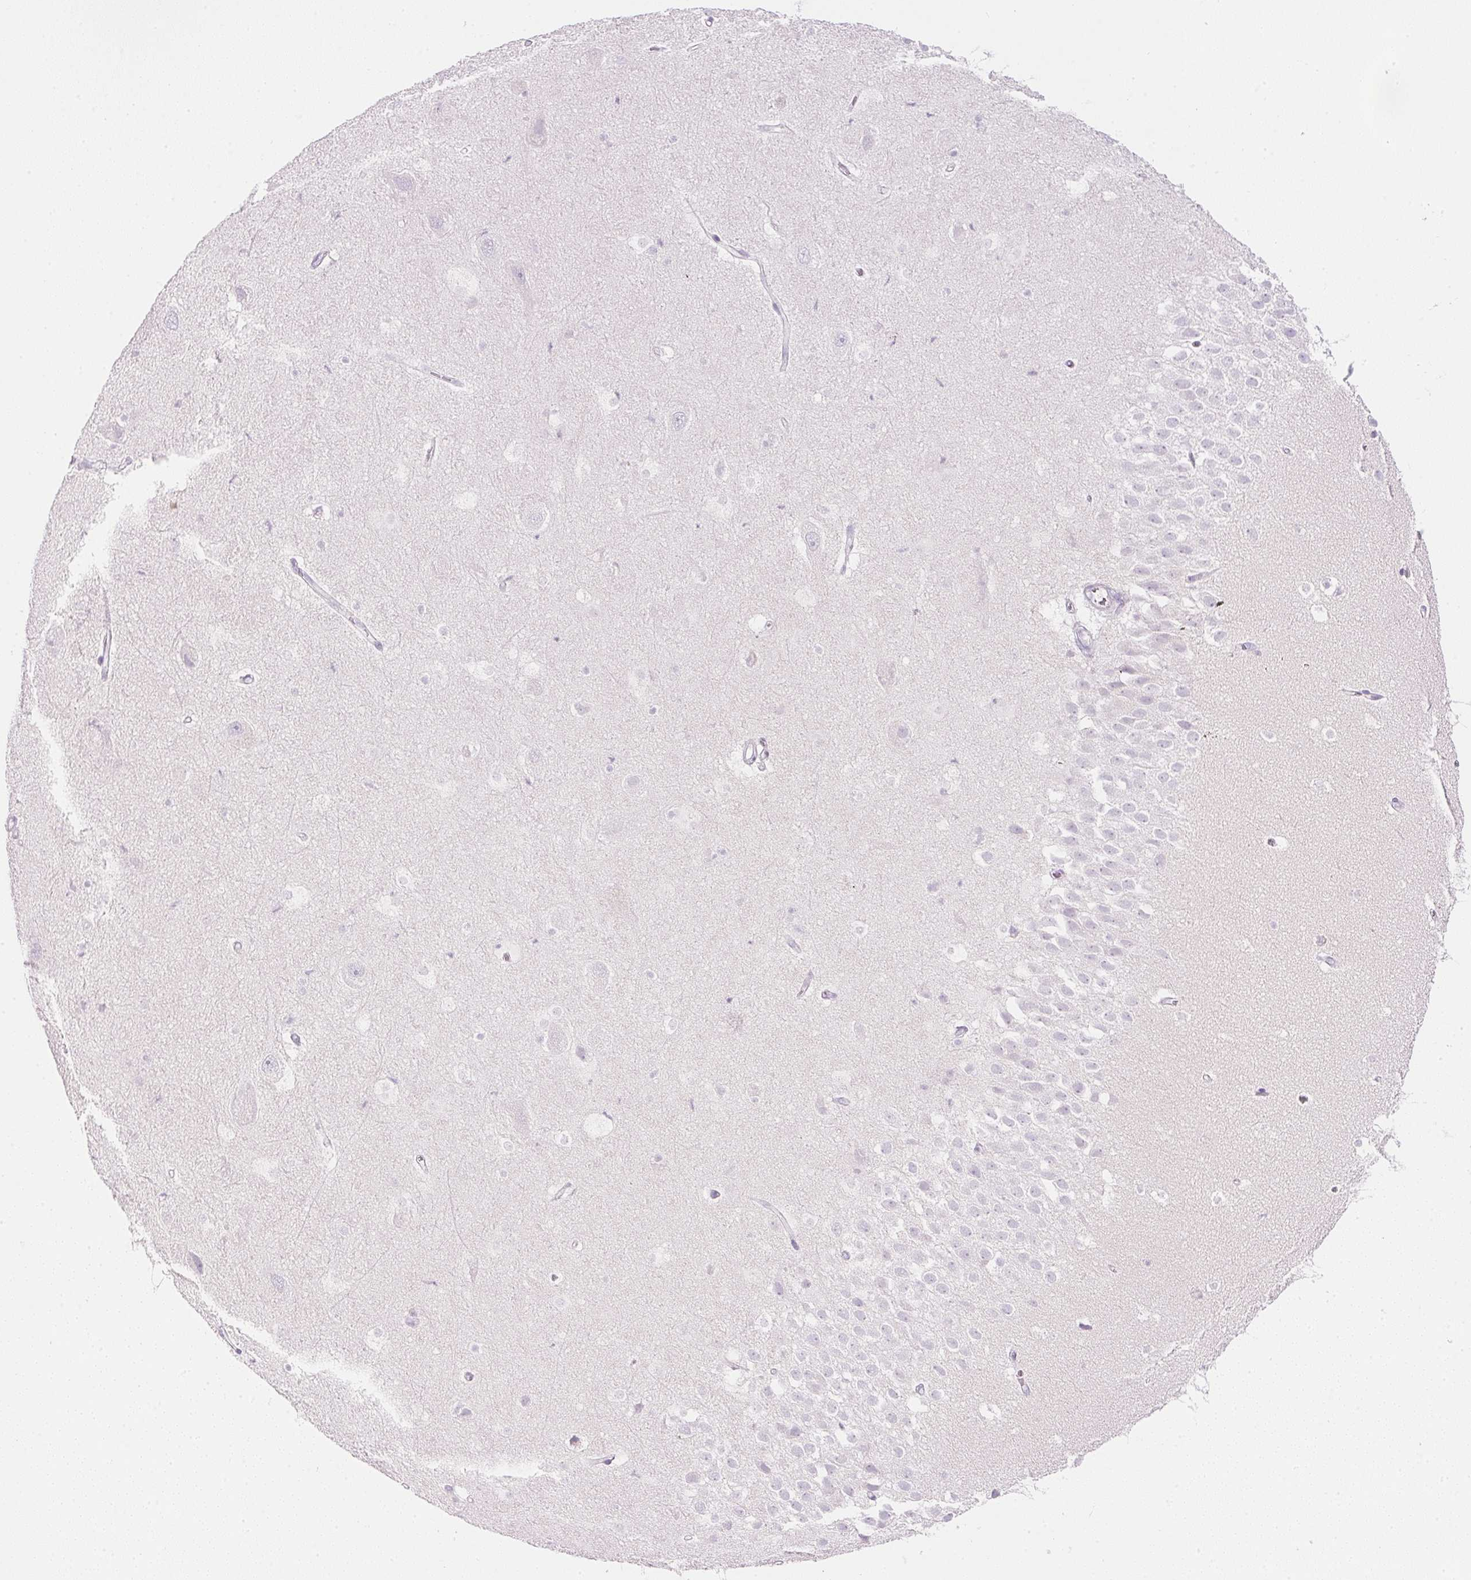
{"staining": {"intensity": "negative", "quantity": "none", "location": "none"}, "tissue": "hippocampus", "cell_type": "Glial cells", "image_type": "normal", "snomed": [{"axis": "morphology", "description": "Normal tissue, NOS"}, {"axis": "topography", "description": "Hippocampus"}], "caption": "This is an IHC histopathology image of benign human hippocampus. There is no expression in glial cells.", "gene": "CTRL", "patient": {"sex": "male", "age": 26}}